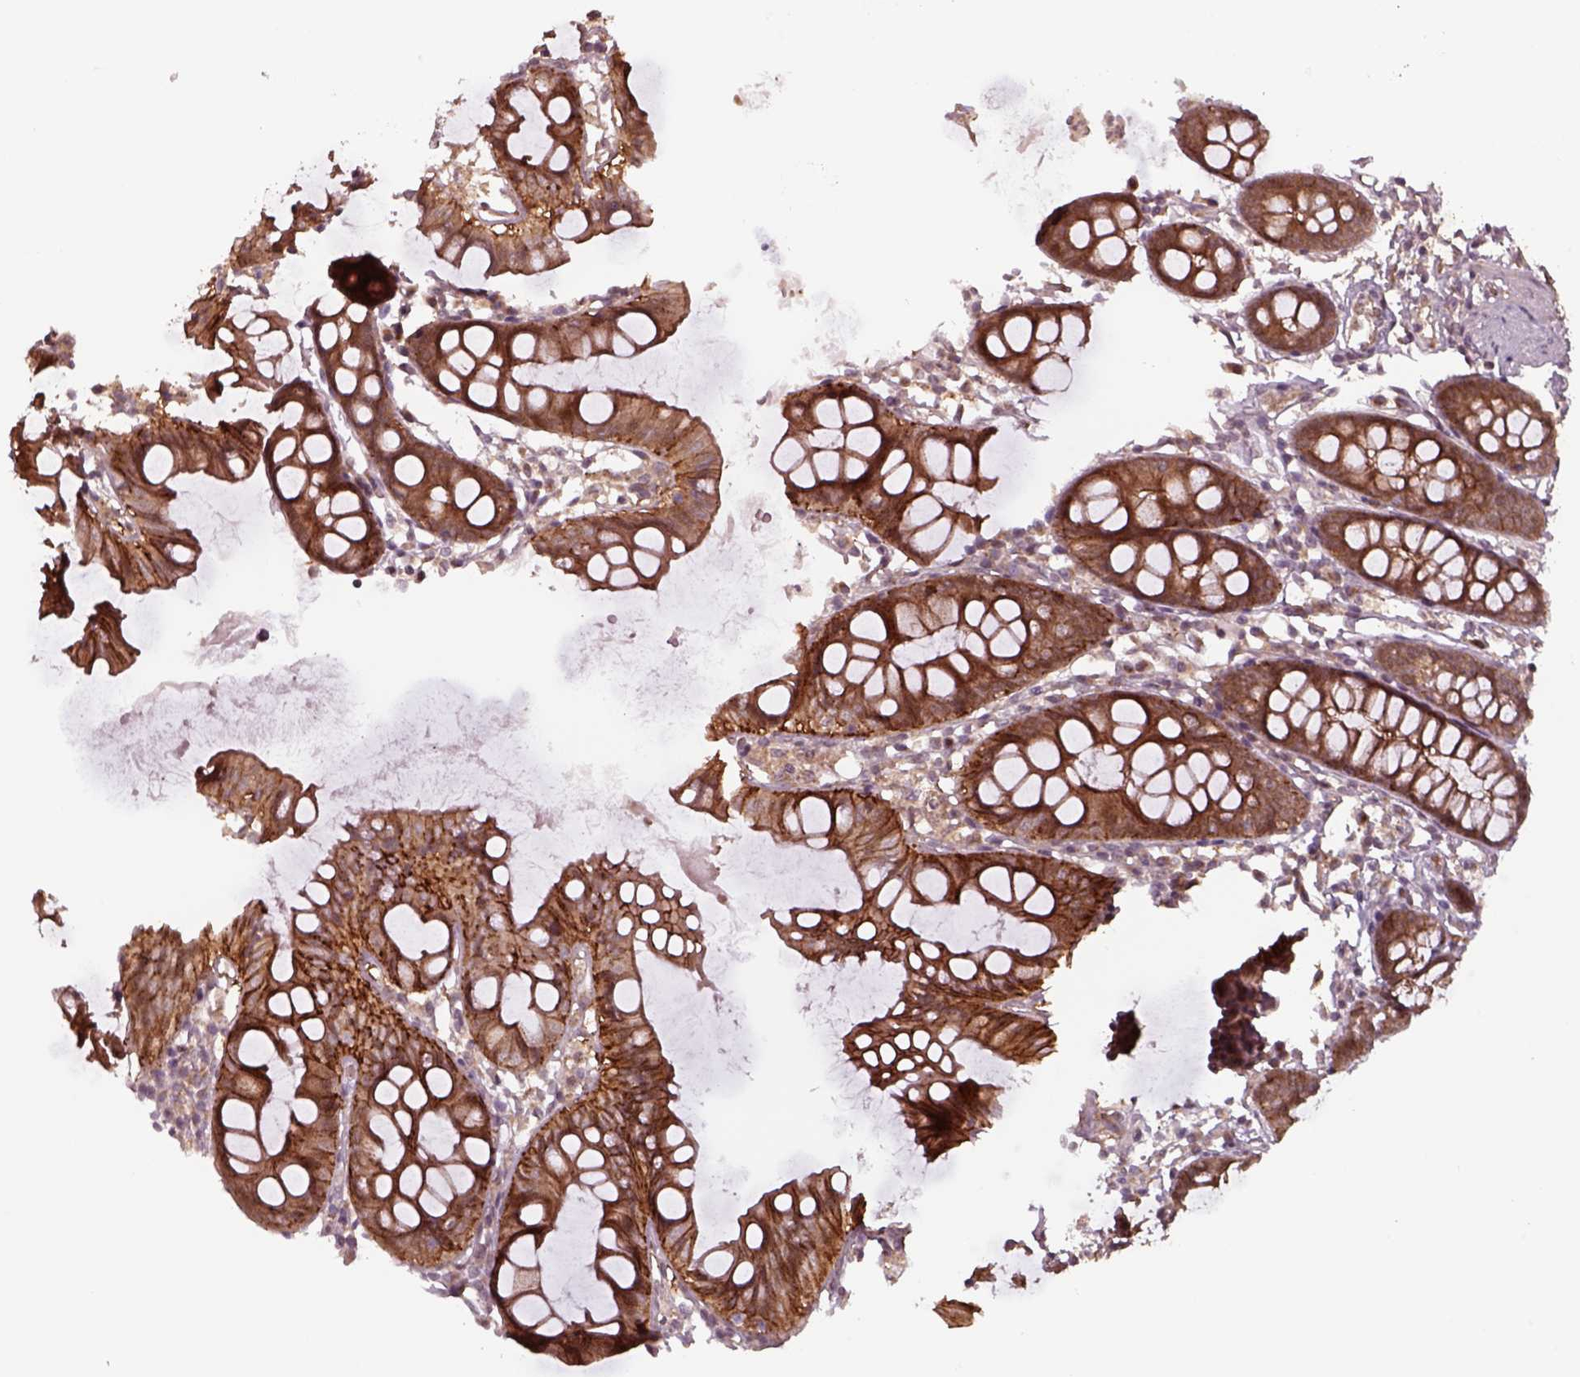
{"staining": {"intensity": "weak", "quantity": ">75%", "location": "cytoplasmic/membranous"}, "tissue": "colon", "cell_type": "Endothelial cells", "image_type": "normal", "snomed": [{"axis": "morphology", "description": "Normal tissue, NOS"}, {"axis": "topography", "description": "Colon"}], "caption": "High-power microscopy captured an IHC photomicrograph of normal colon, revealing weak cytoplasmic/membranous expression in about >75% of endothelial cells.", "gene": "CHMP3", "patient": {"sex": "female", "age": 84}}